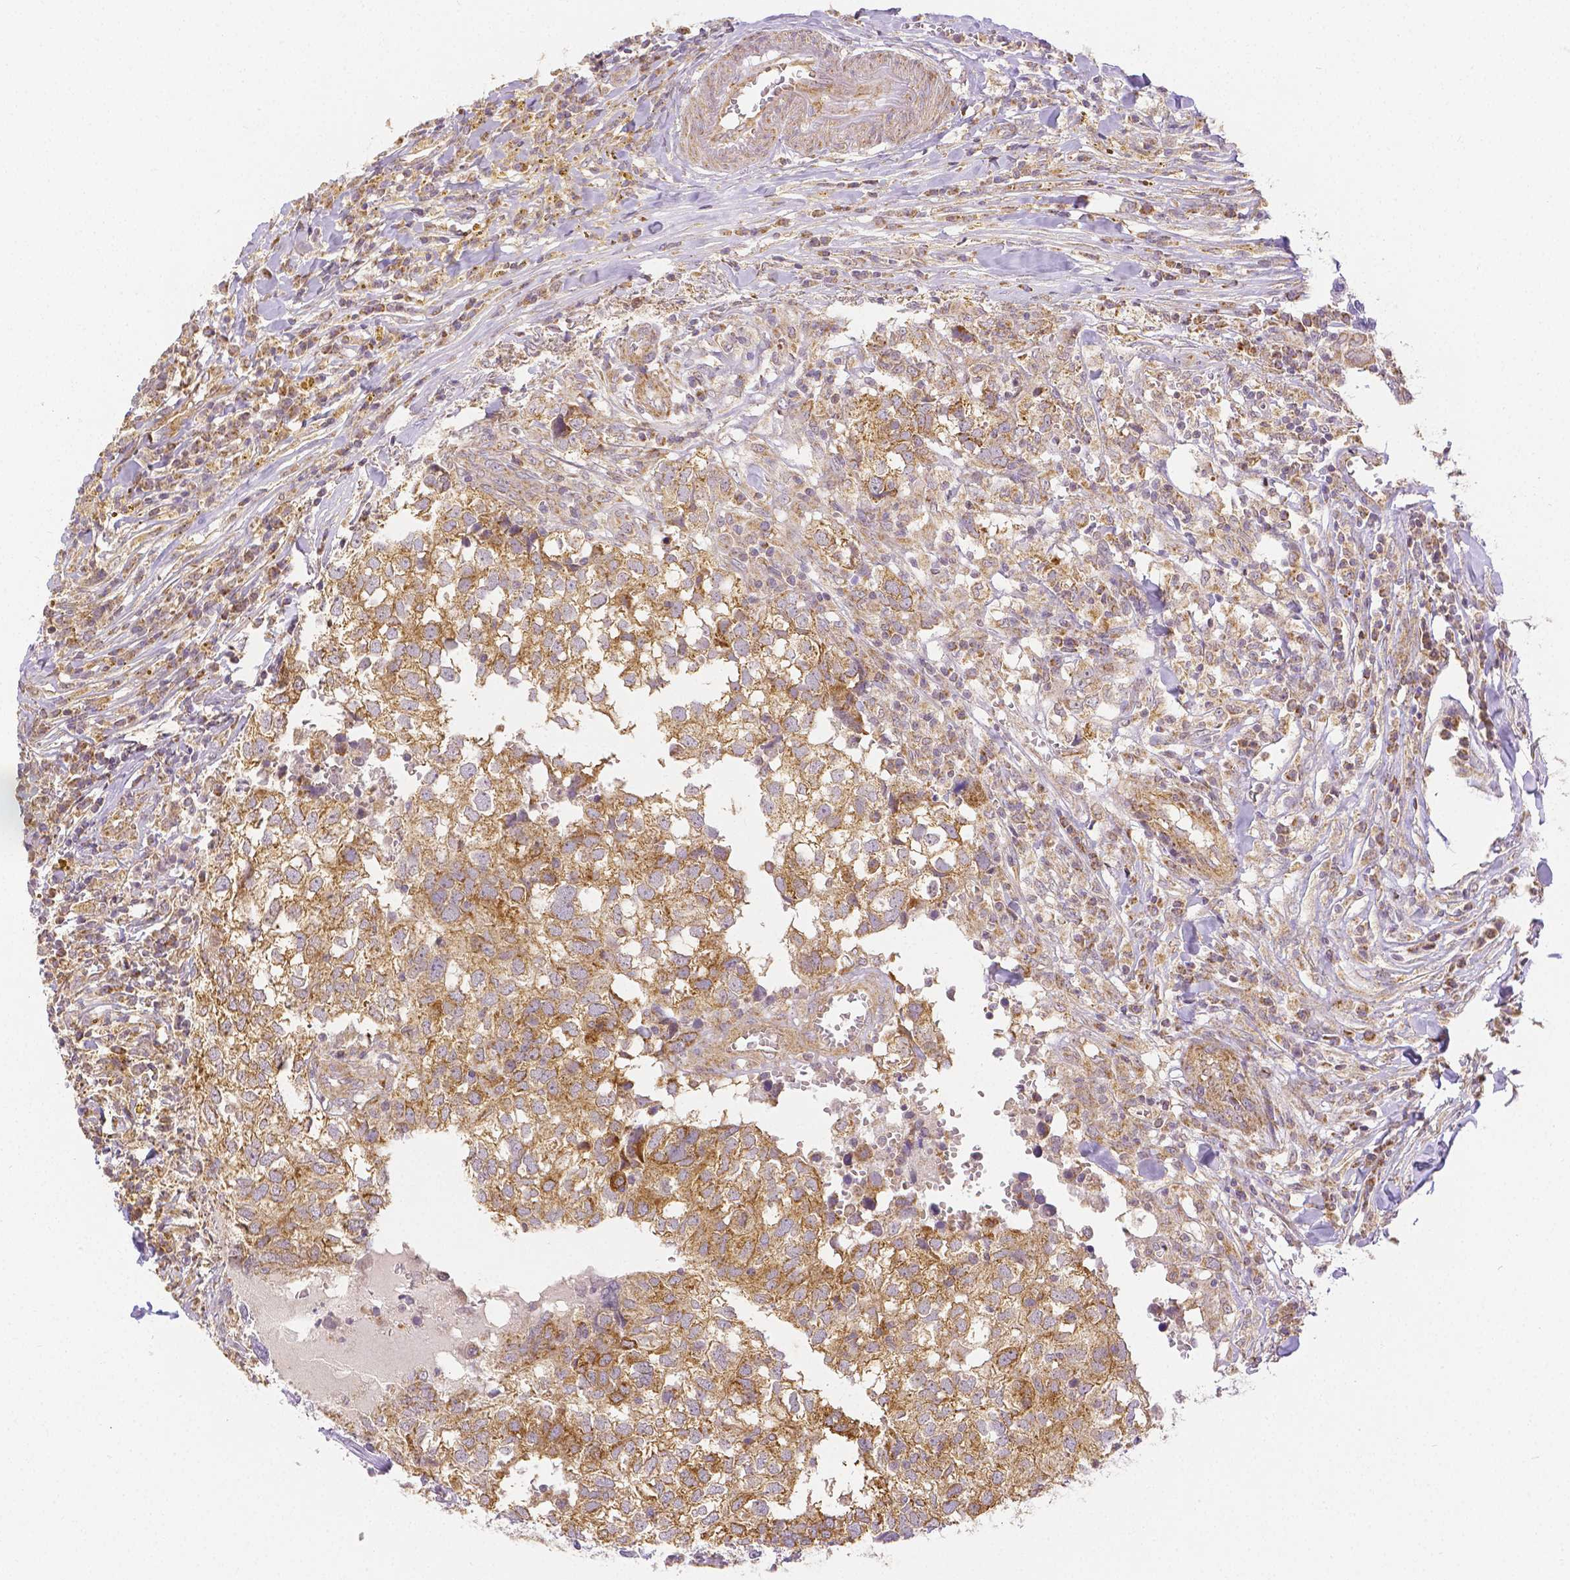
{"staining": {"intensity": "strong", "quantity": ">75%", "location": "cytoplasmic/membranous"}, "tissue": "breast cancer", "cell_type": "Tumor cells", "image_type": "cancer", "snomed": [{"axis": "morphology", "description": "Duct carcinoma"}, {"axis": "topography", "description": "Breast"}], "caption": "Immunohistochemical staining of human infiltrating ductal carcinoma (breast) demonstrates strong cytoplasmic/membranous protein expression in approximately >75% of tumor cells.", "gene": "RHOT1", "patient": {"sex": "female", "age": 30}}